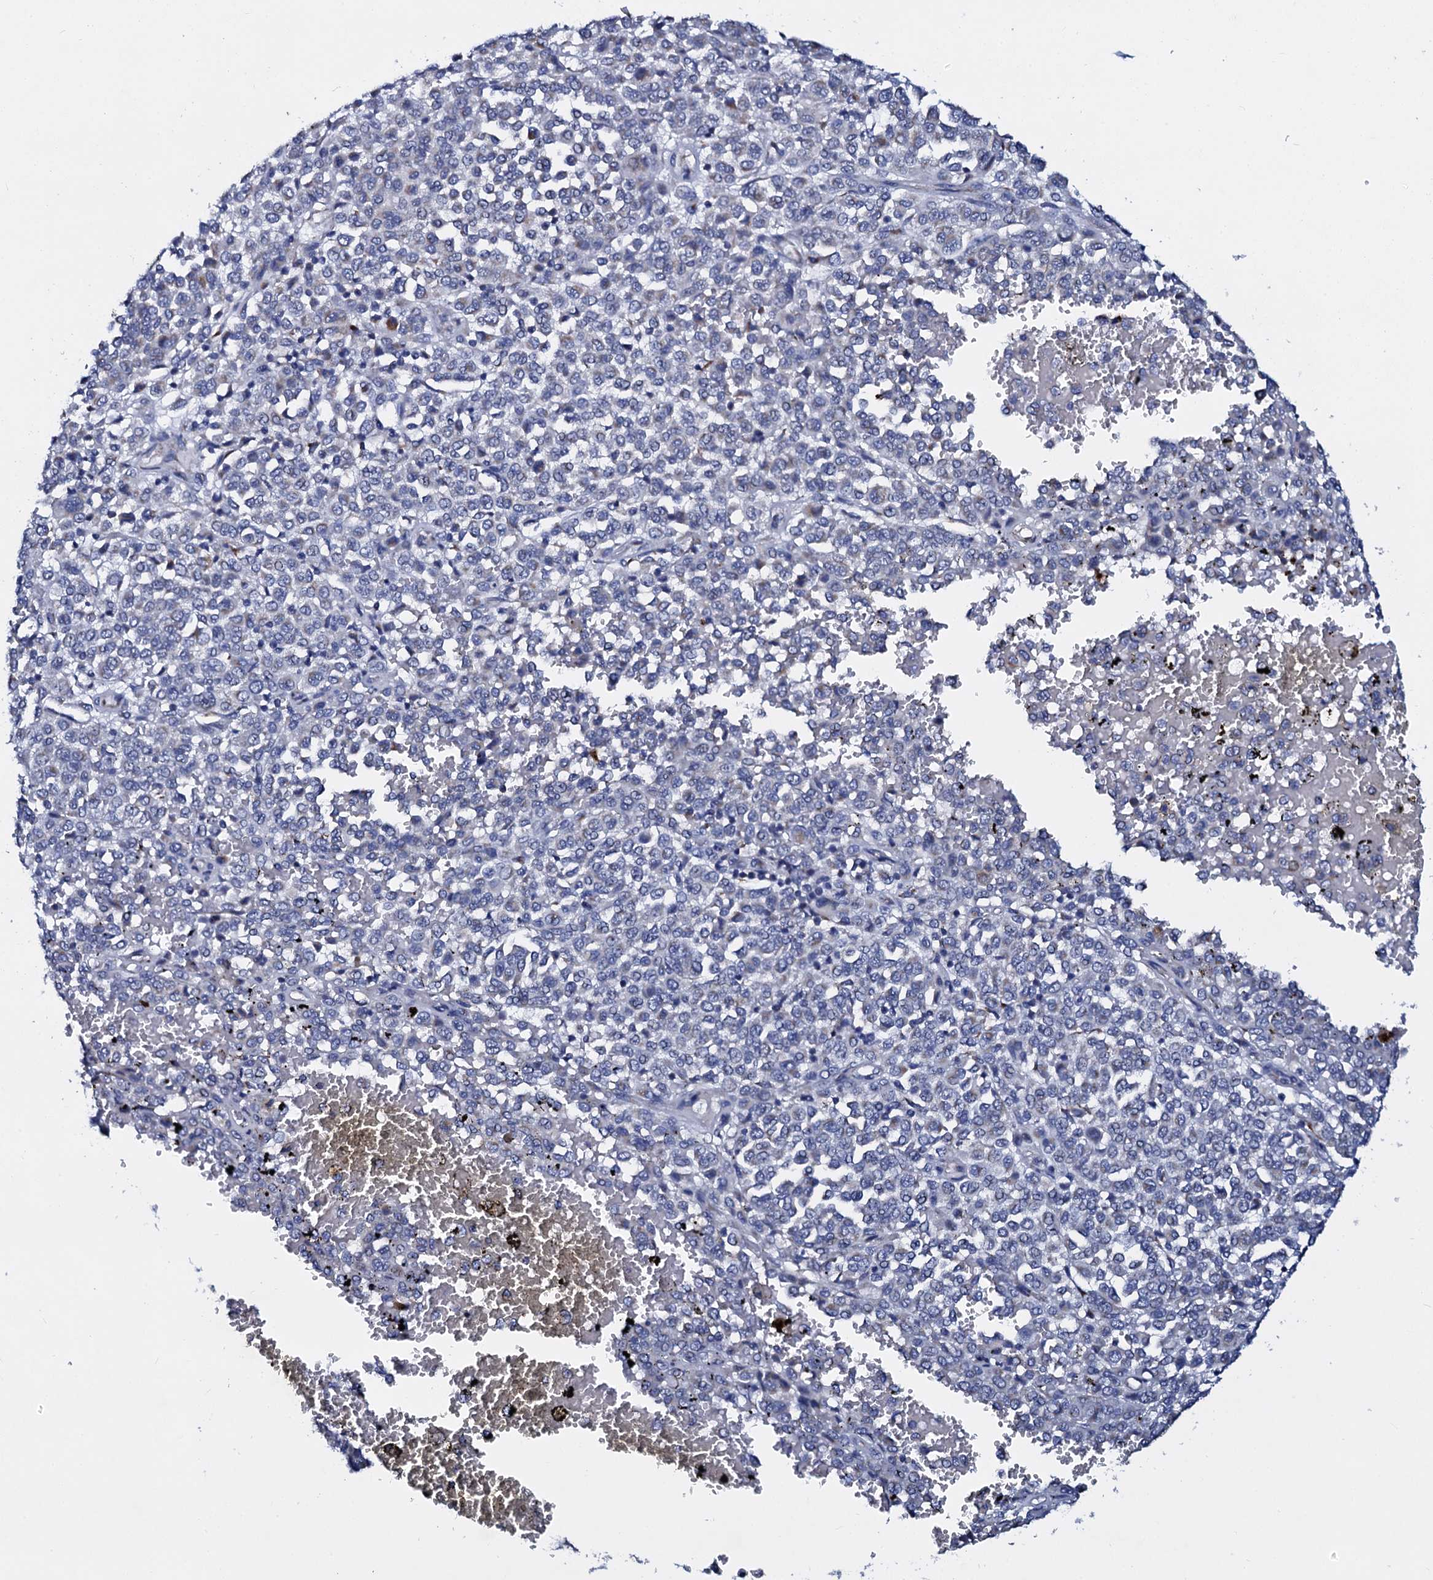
{"staining": {"intensity": "negative", "quantity": "none", "location": "none"}, "tissue": "melanoma", "cell_type": "Tumor cells", "image_type": "cancer", "snomed": [{"axis": "morphology", "description": "Malignant melanoma, Metastatic site"}, {"axis": "topography", "description": "Pancreas"}], "caption": "Immunohistochemistry histopathology image of human malignant melanoma (metastatic site) stained for a protein (brown), which reveals no expression in tumor cells.", "gene": "SLC37A4", "patient": {"sex": "female", "age": 30}}